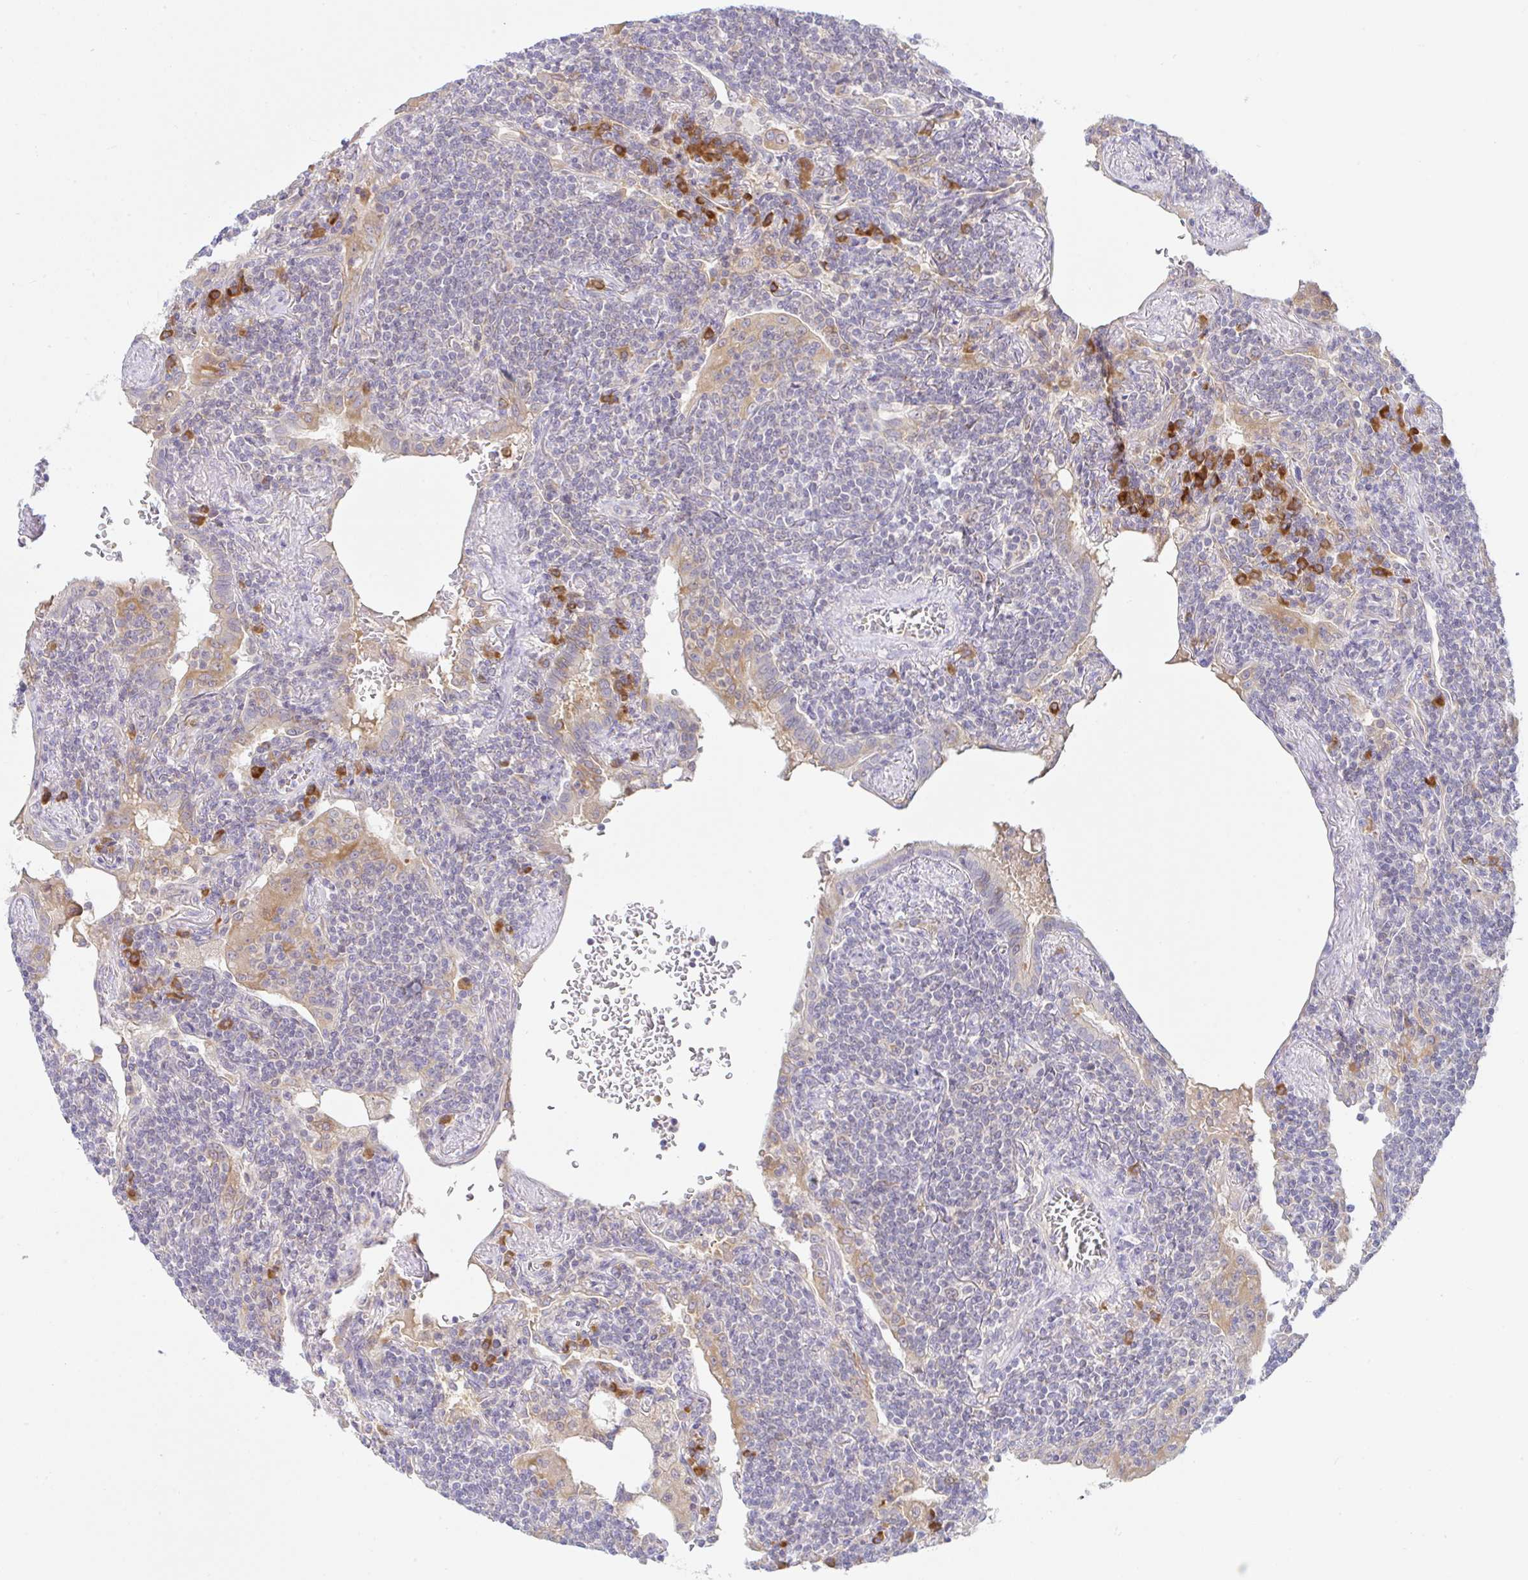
{"staining": {"intensity": "negative", "quantity": "none", "location": "none"}, "tissue": "lymphoma", "cell_type": "Tumor cells", "image_type": "cancer", "snomed": [{"axis": "morphology", "description": "Malignant lymphoma, non-Hodgkin's type, Low grade"}, {"axis": "topography", "description": "Lung"}], "caption": "This is a photomicrograph of immunohistochemistry (IHC) staining of low-grade malignant lymphoma, non-Hodgkin's type, which shows no staining in tumor cells.", "gene": "DERL2", "patient": {"sex": "female", "age": 71}}